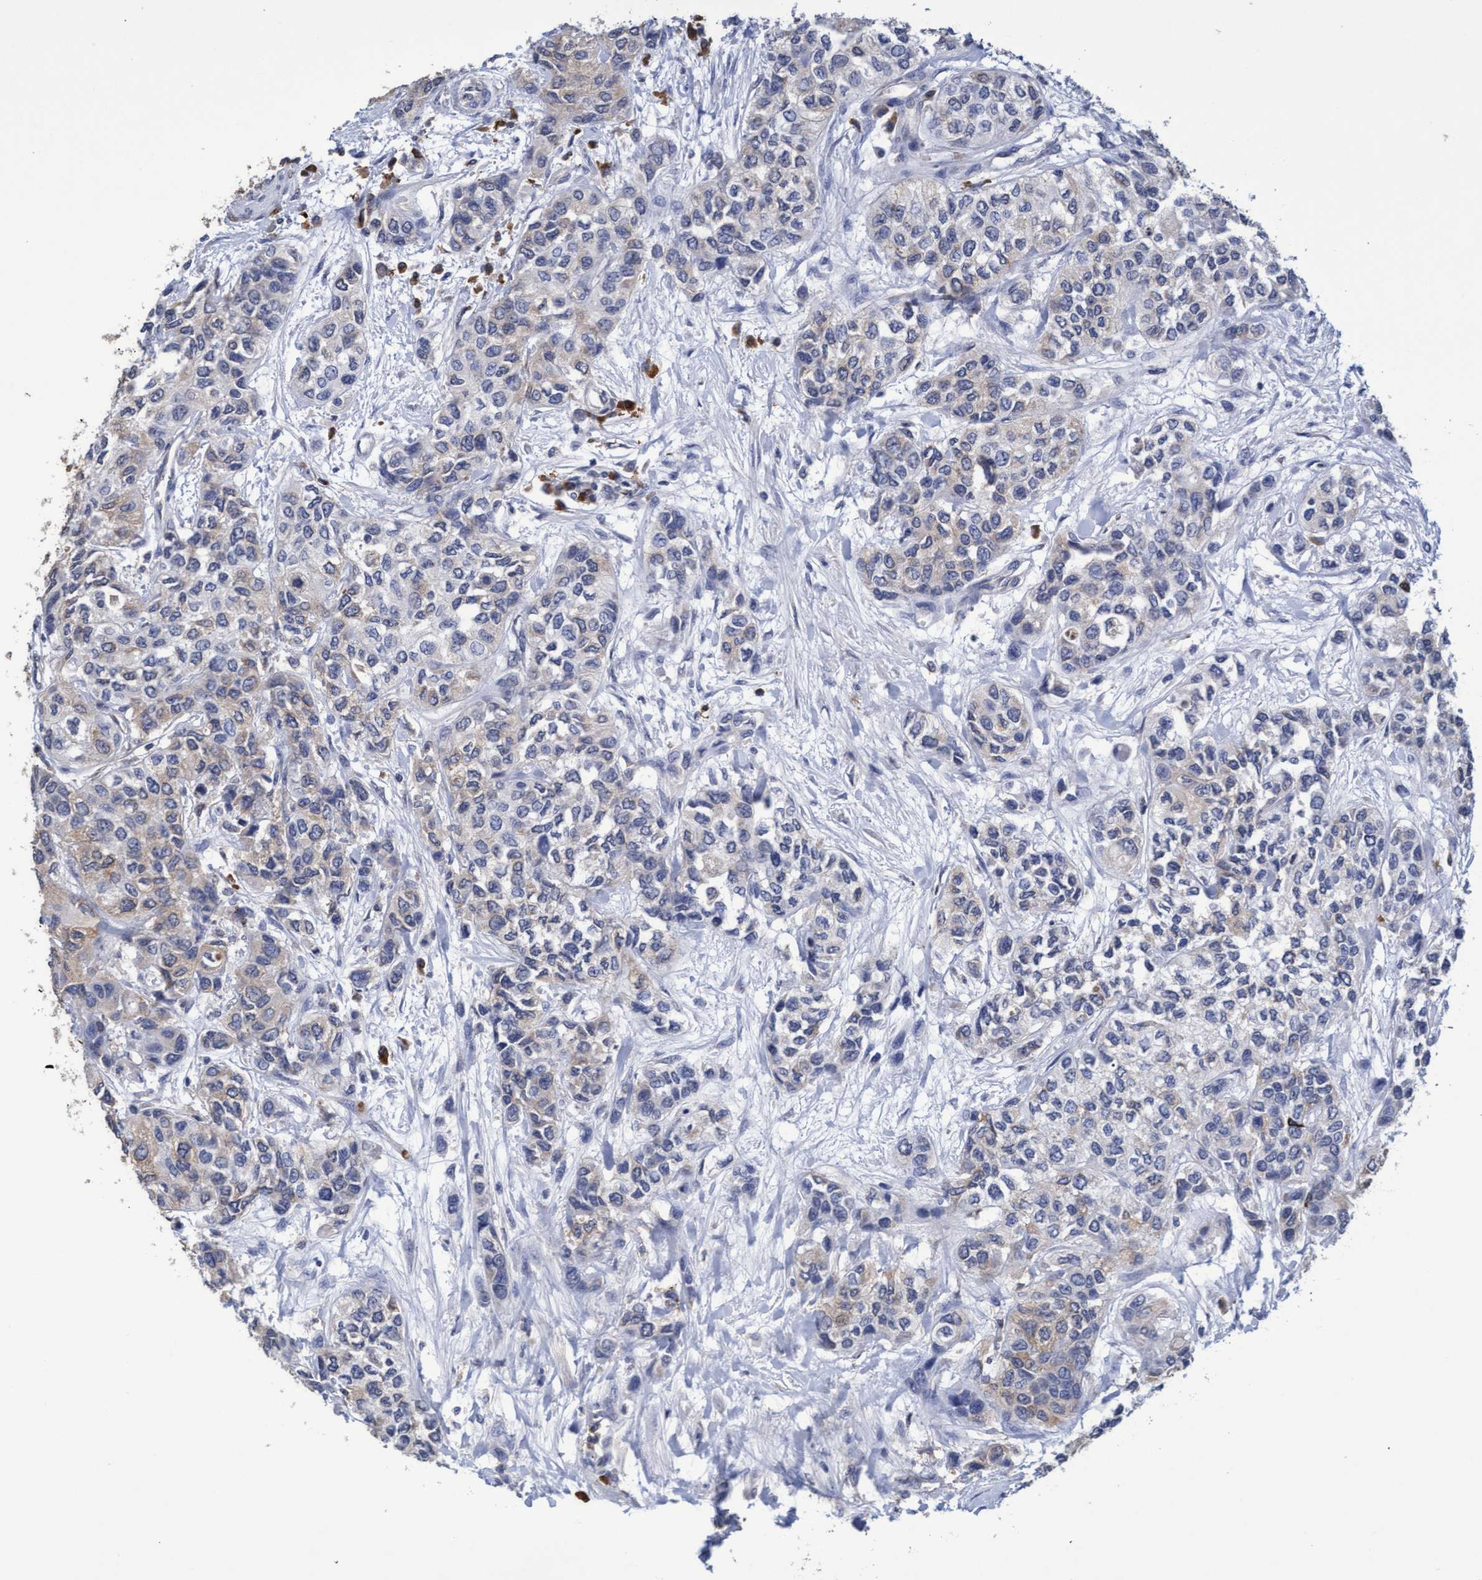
{"staining": {"intensity": "negative", "quantity": "none", "location": "none"}, "tissue": "urothelial cancer", "cell_type": "Tumor cells", "image_type": "cancer", "snomed": [{"axis": "morphology", "description": "Urothelial carcinoma, High grade"}, {"axis": "topography", "description": "Urinary bladder"}], "caption": "Micrograph shows no significant protein positivity in tumor cells of high-grade urothelial carcinoma. (Stains: DAB (3,3'-diaminobenzidine) immunohistochemistry with hematoxylin counter stain, Microscopy: brightfield microscopy at high magnification).", "gene": "GPR39", "patient": {"sex": "female", "age": 56}}